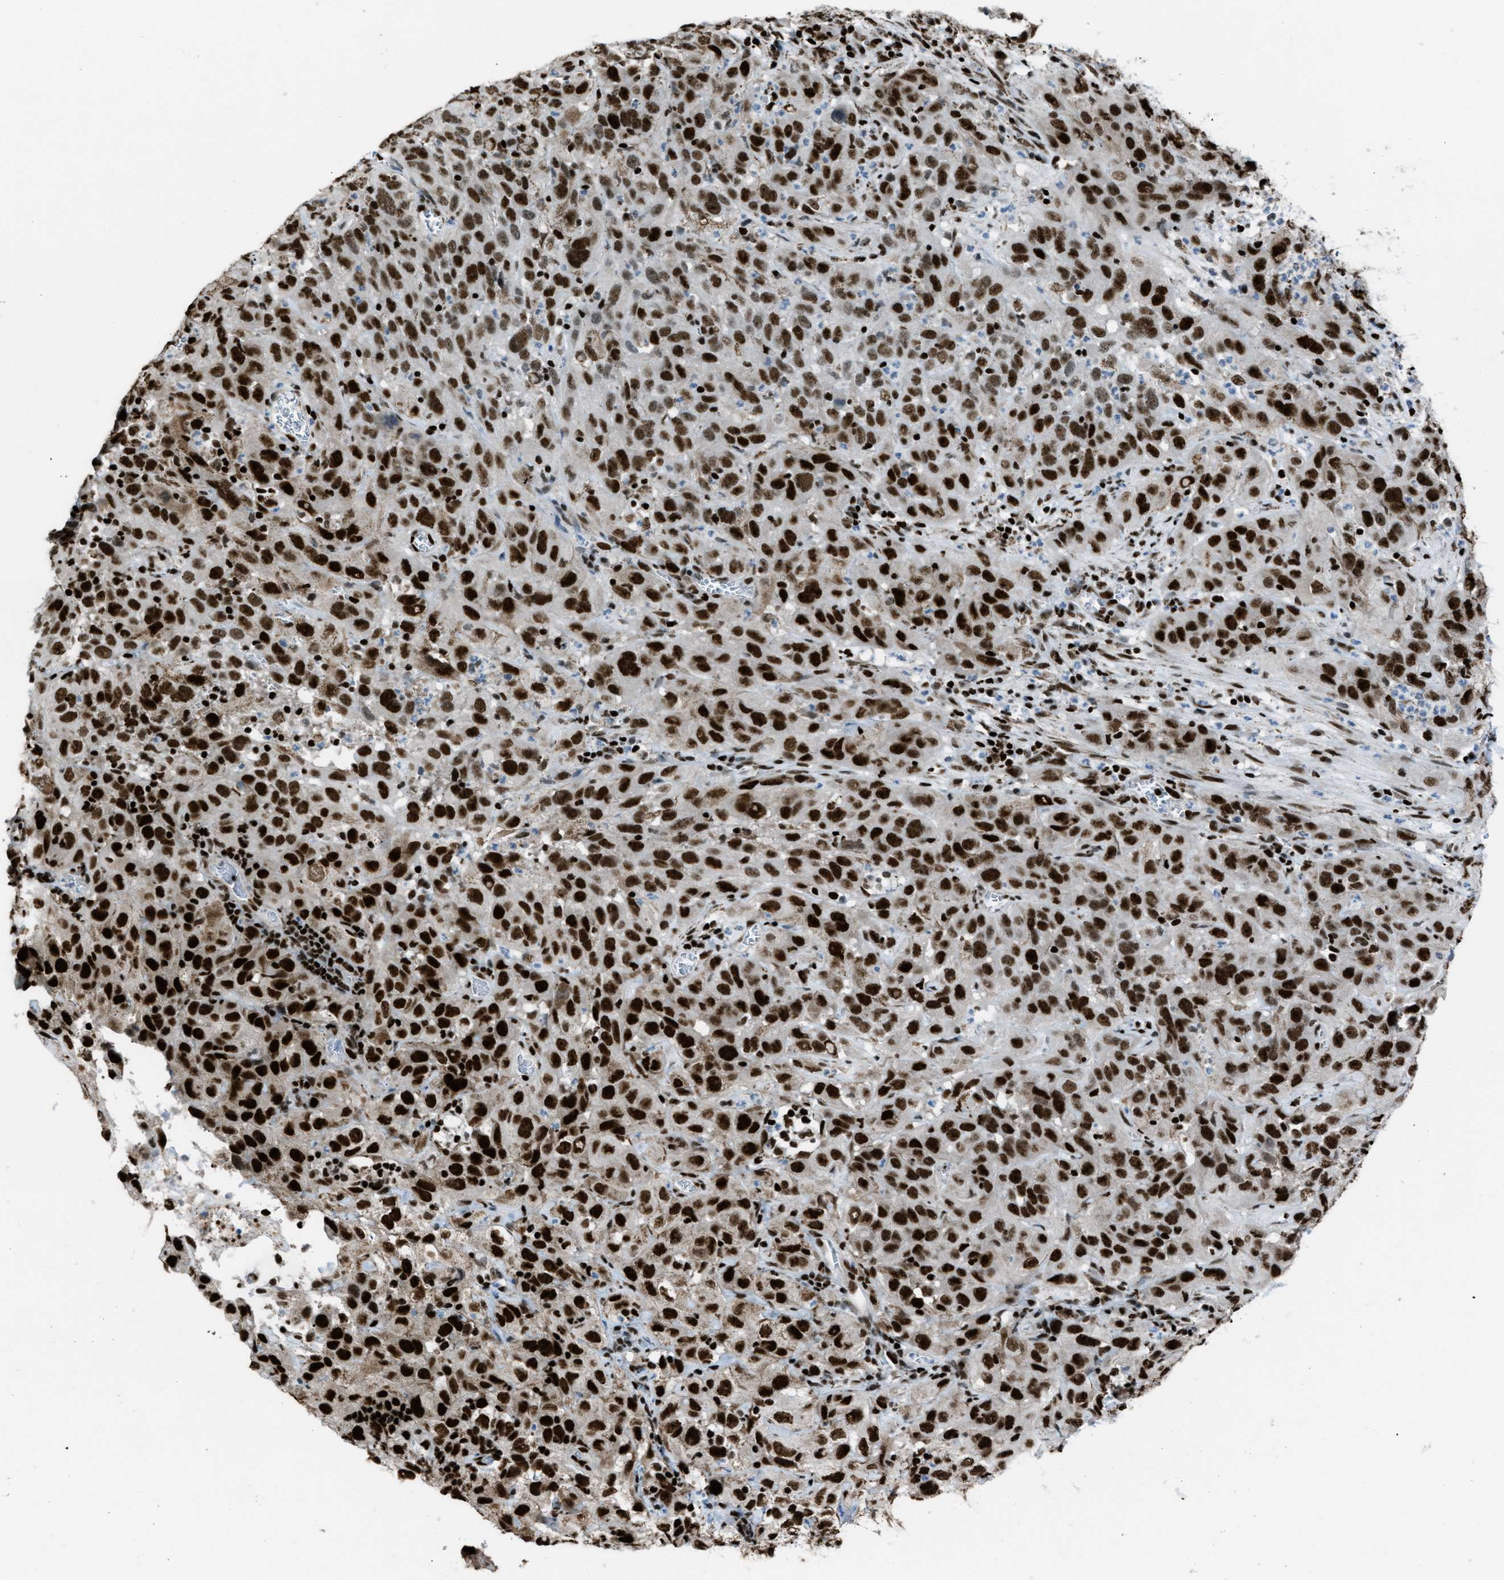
{"staining": {"intensity": "strong", "quantity": ">75%", "location": "nuclear"}, "tissue": "cervical cancer", "cell_type": "Tumor cells", "image_type": "cancer", "snomed": [{"axis": "morphology", "description": "Squamous cell carcinoma, NOS"}, {"axis": "topography", "description": "Cervix"}], "caption": "A histopathology image of human cervical cancer (squamous cell carcinoma) stained for a protein reveals strong nuclear brown staining in tumor cells. The protein is shown in brown color, while the nuclei are stained blue.", "gene": "SLFN5", "patient": {"sex": "female", "age": 32}}